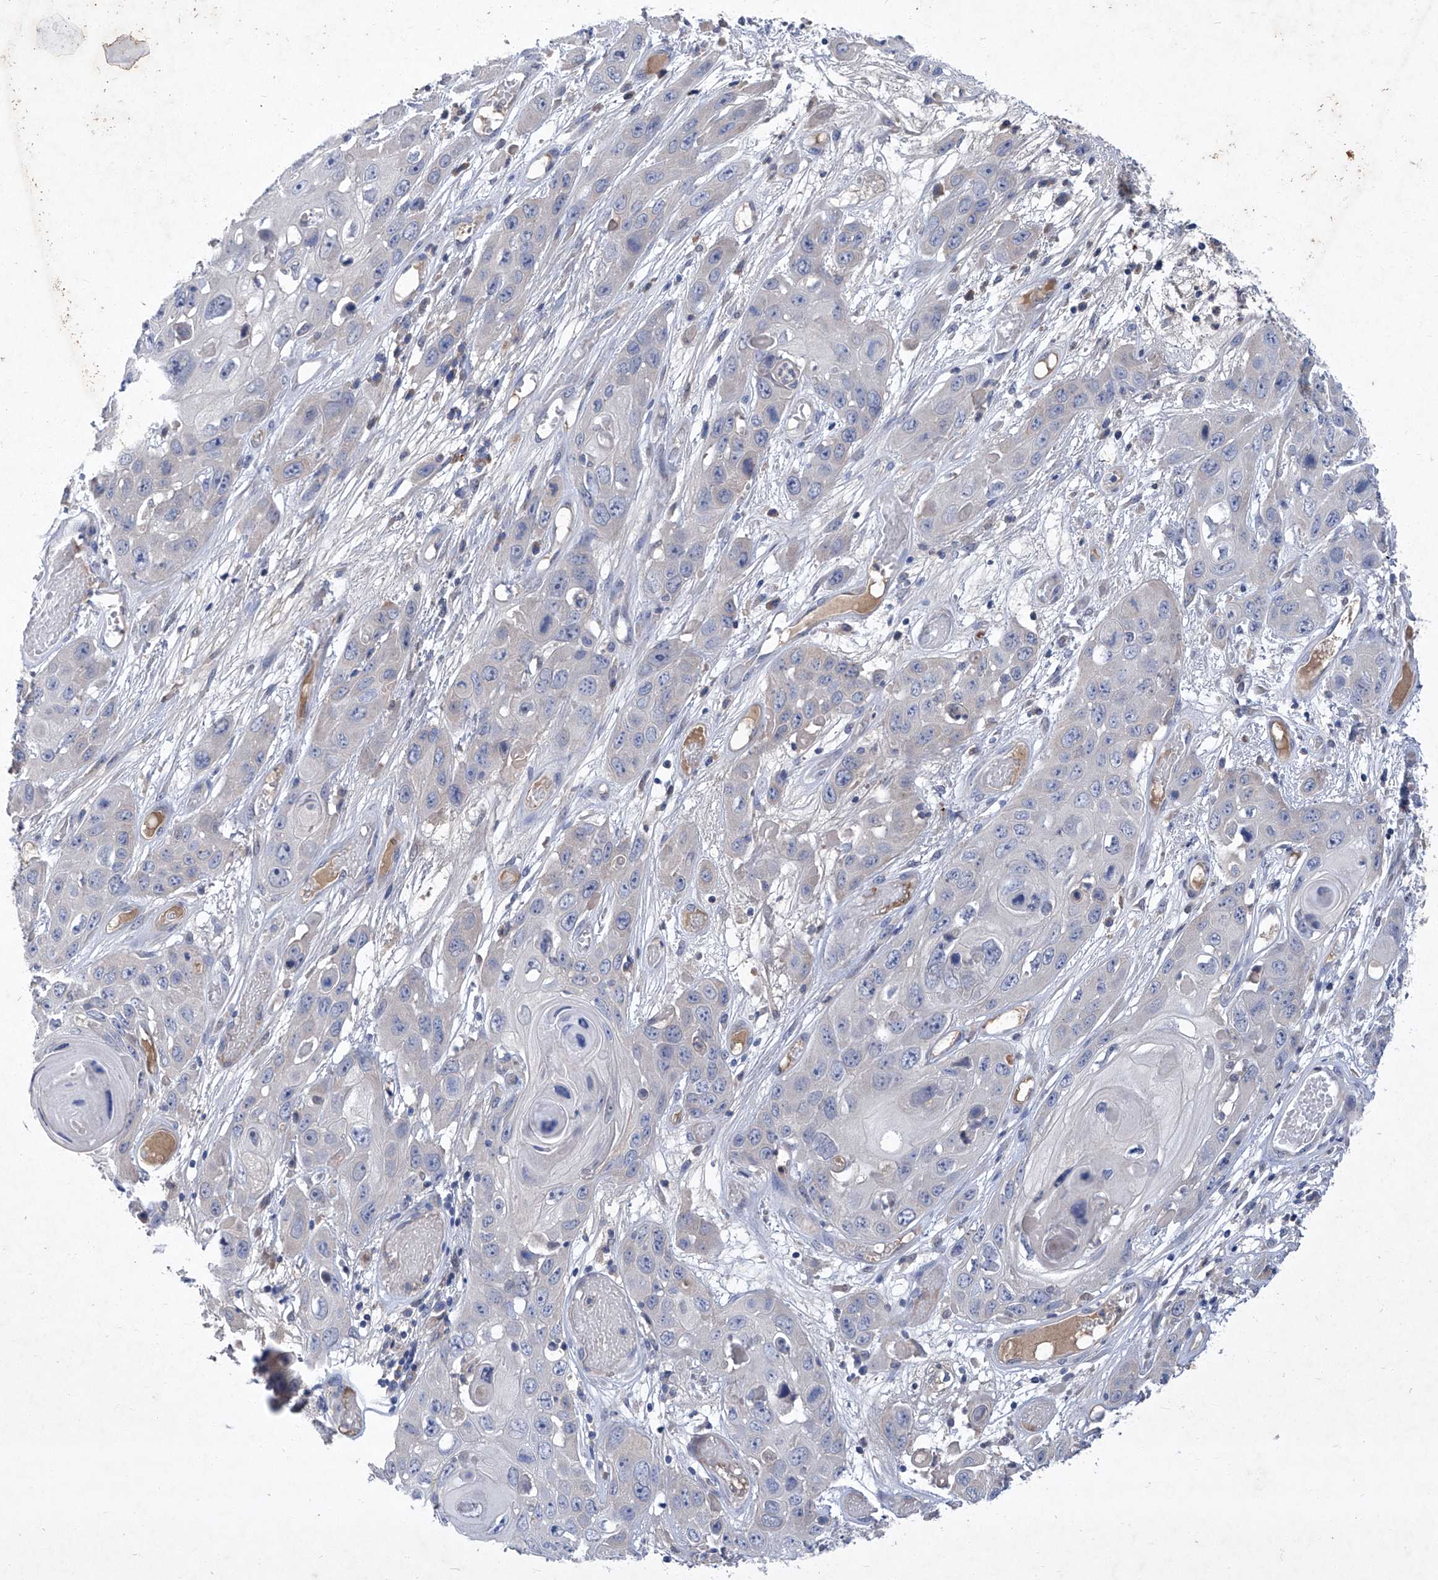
{"staining": {"intensity": "negative", "quantity": "none", "location": "none"}, "tissue": "skin cancer", "cell_type": "Tumor cells", "image_type": "cancer", "snomed": [{"axis": "morphology", "description": "Squamous cell carcinoma, NOS"}, {"axis": "topography", "description": "Skin"}], "caption": "Immunohistochemical staining of human skin cancer (squamous cell carcinoma) demonstrates no significant expression in tumor cells.", "gene": "SBK2", "patient": {"sex": "male", "age": 55}}